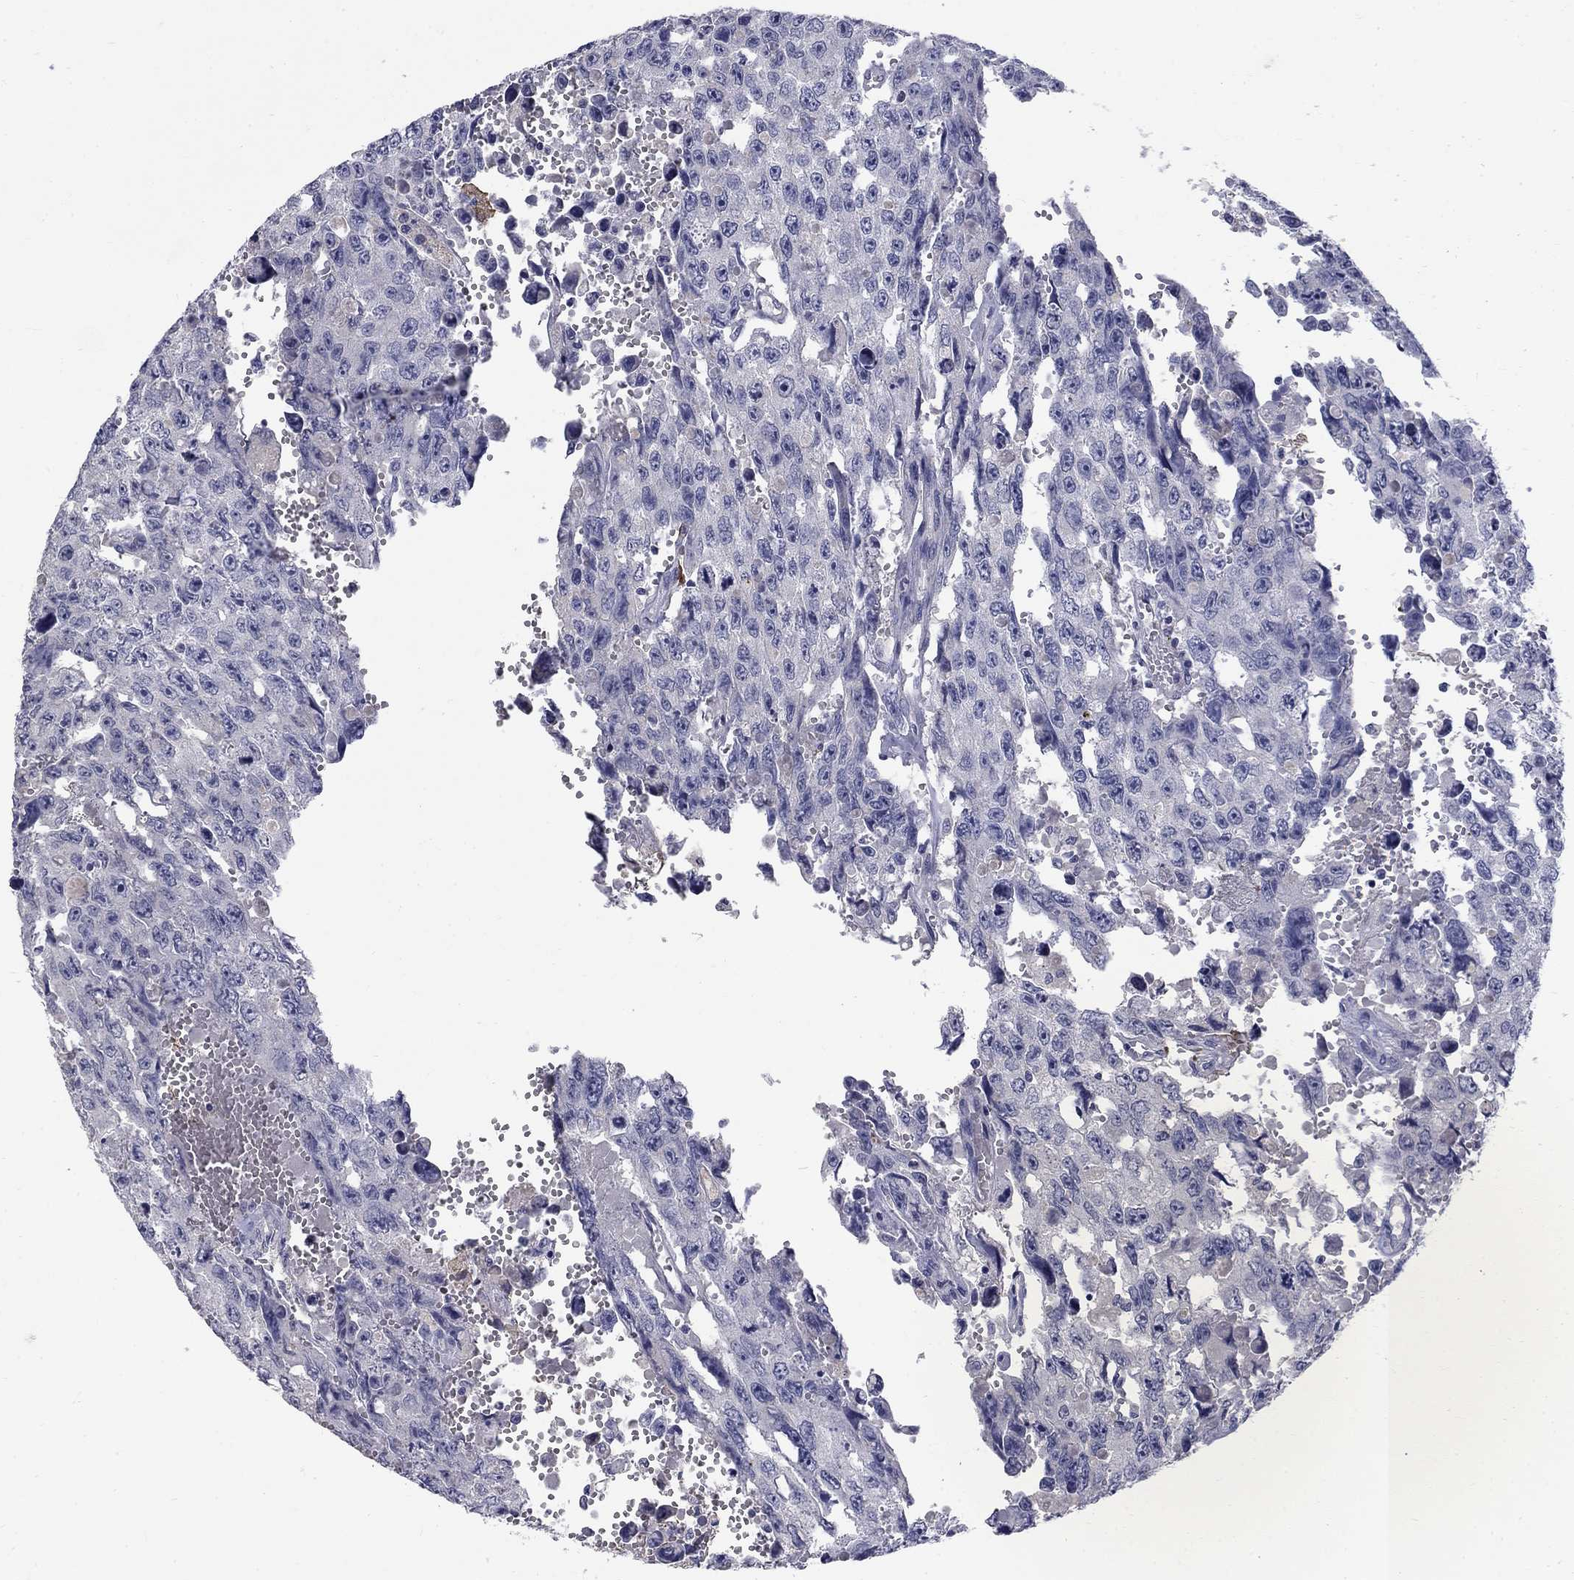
{"staining": {"intensity": "negative", "quantity": "none", "location": "none"}, "tissue": "testis cancer", "cell_type": "Tumor cells", "image_type": "cancer", "snomed": [{"axis": "morphology", "description": "Seminoma, NOS"}, {"axis": "topography", "description": "Testis"}], "caption": "The image reveals no significant expression in tumor cells of testis cancer (seminoma). (DAB immunohistochemistry (IHC) with hematoxylin counter stain).", "gene": "PTH1R", "patient": {"sex": "male", "age": 26}}